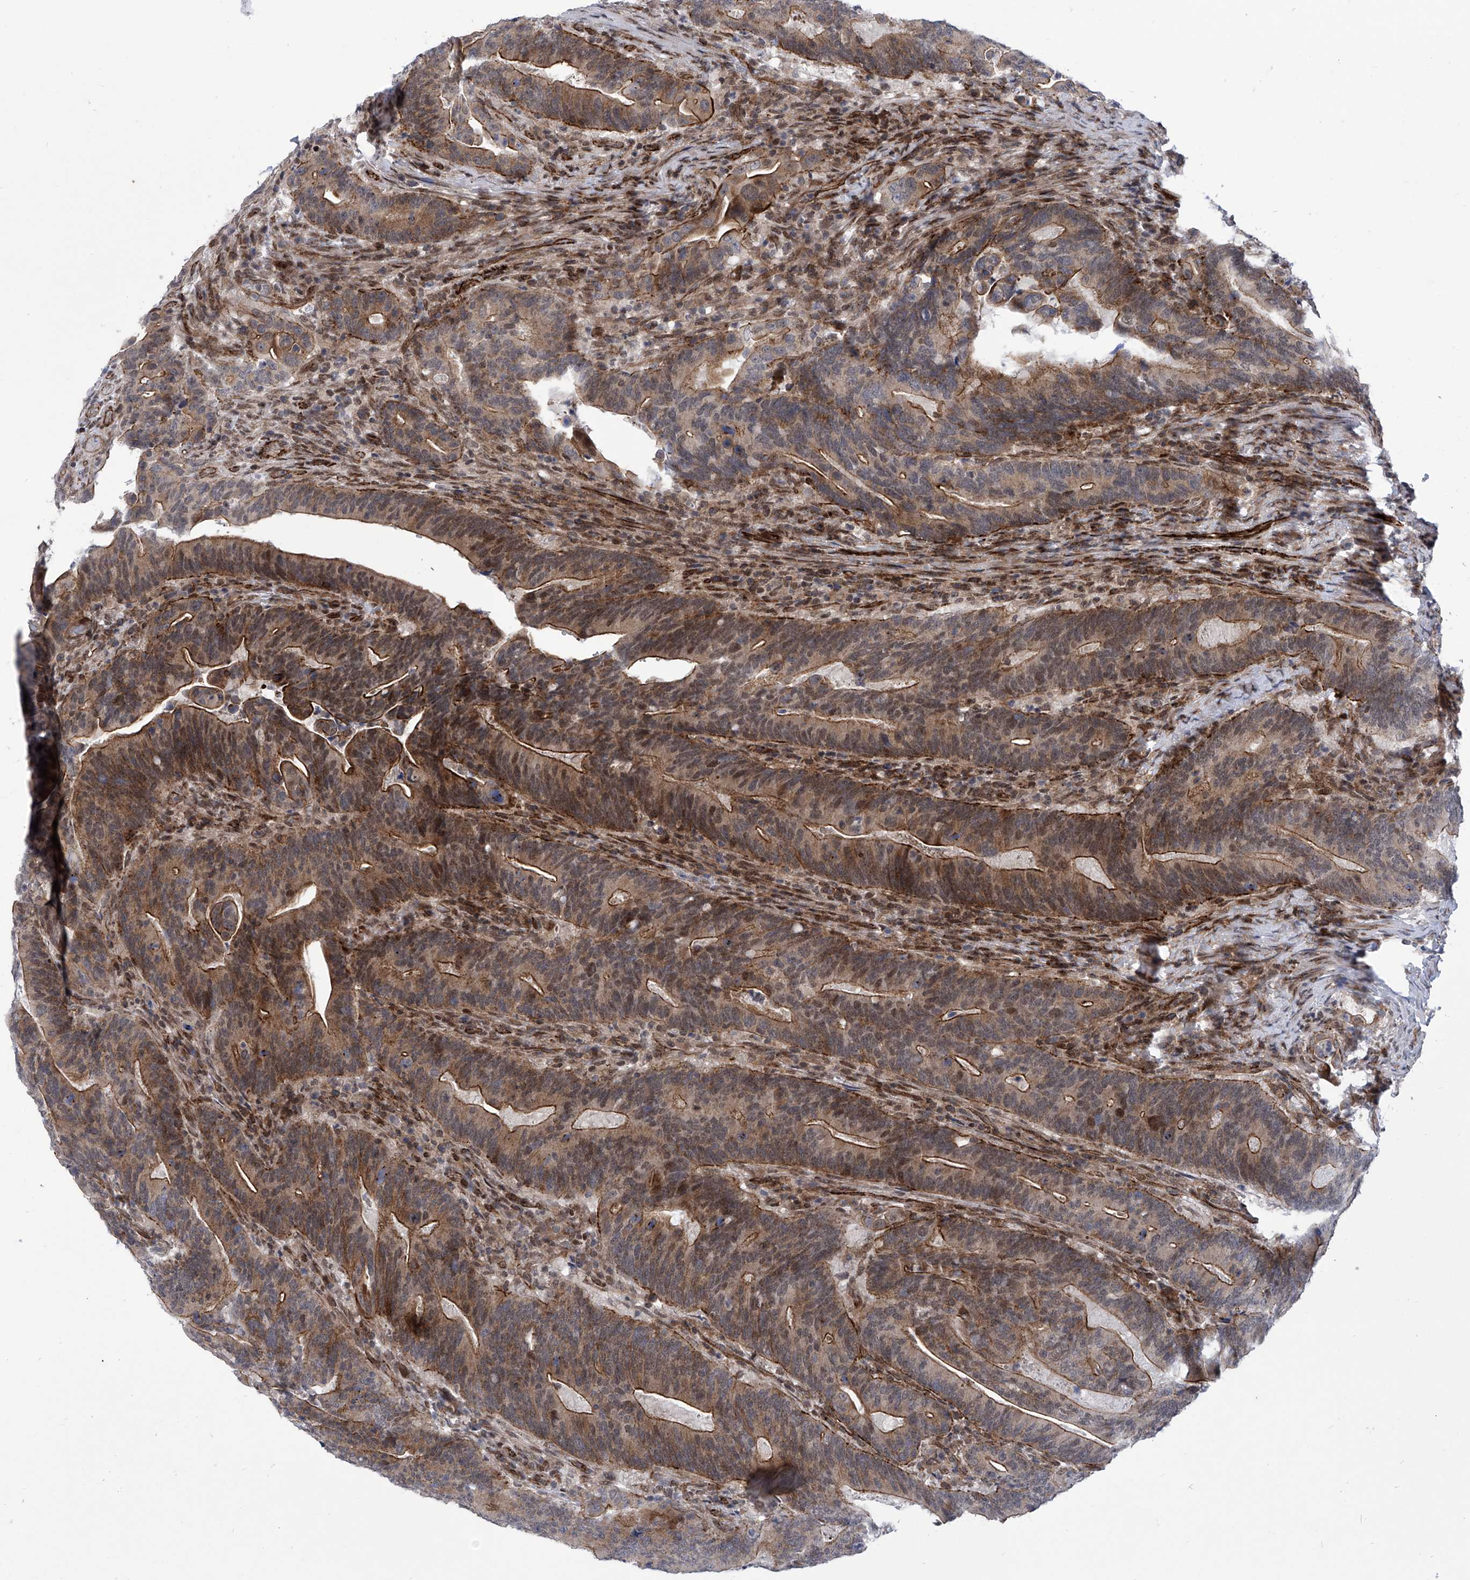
{"staining": {"intensity": "moderate", "quantity": ">75%", "location": "cytoplasmic/membranous,nuclear"}, "tissue": "colorectal cancer", "cell_type": "Tumor cells", "image_type": "cancer", "snomed": [{"axis": "morphology", "description": "Adenocarcinoma, NOS"}, {"axis": "topography", "description": "Colon"}], "caption": "Colorectal adenocarcinoma tissue shows moderate cytoplasmic/membranous and nuclear expression in approximately >75% of tumor cells (DAB = brown stain, brightfield microscopy at high magnification).", "gene": "CEP290", "patient": {"sex": "female", "age": 66}}